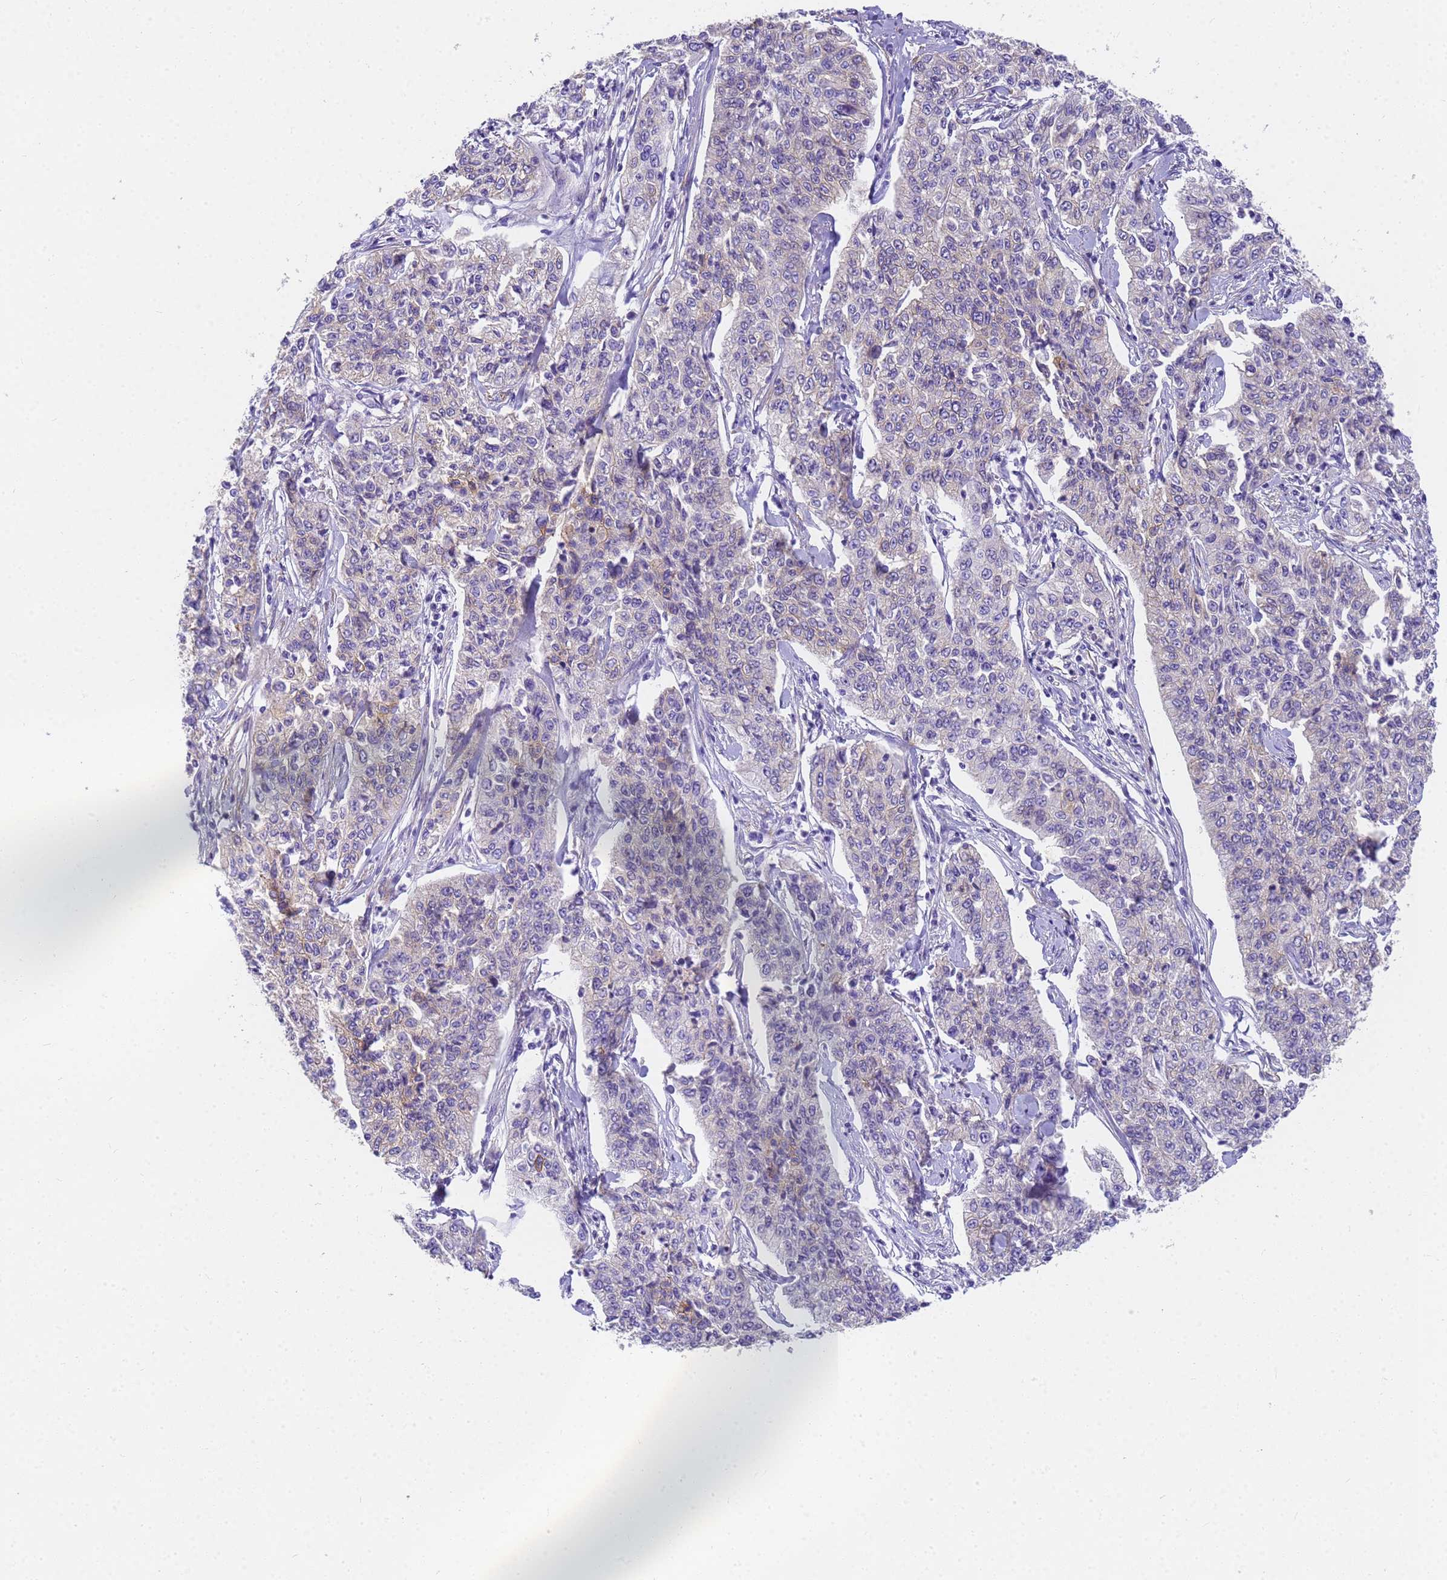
{"staining": {"intensity": "moderate", "quantity": "25%-75%", "location": "cytoplasmic/membranous"}, "tissue": "cervical cancer", "cell_type": "Tumor cells", "image_type": "cancer", "snomed": [{"axis": "morphology", "description": "Squamous cell carcinoma, NOS"}, {"axis": "topography", "description": "Cervix"}], "caption": "Moderate cytoplasmic/membranous staining for a protein is appreciated in about 25%-75% of tumor cells of cervical squamous cell carcinoma using IHC.", "gene": "MVB12A", "patient": {"sex": "female", "age": 35}}